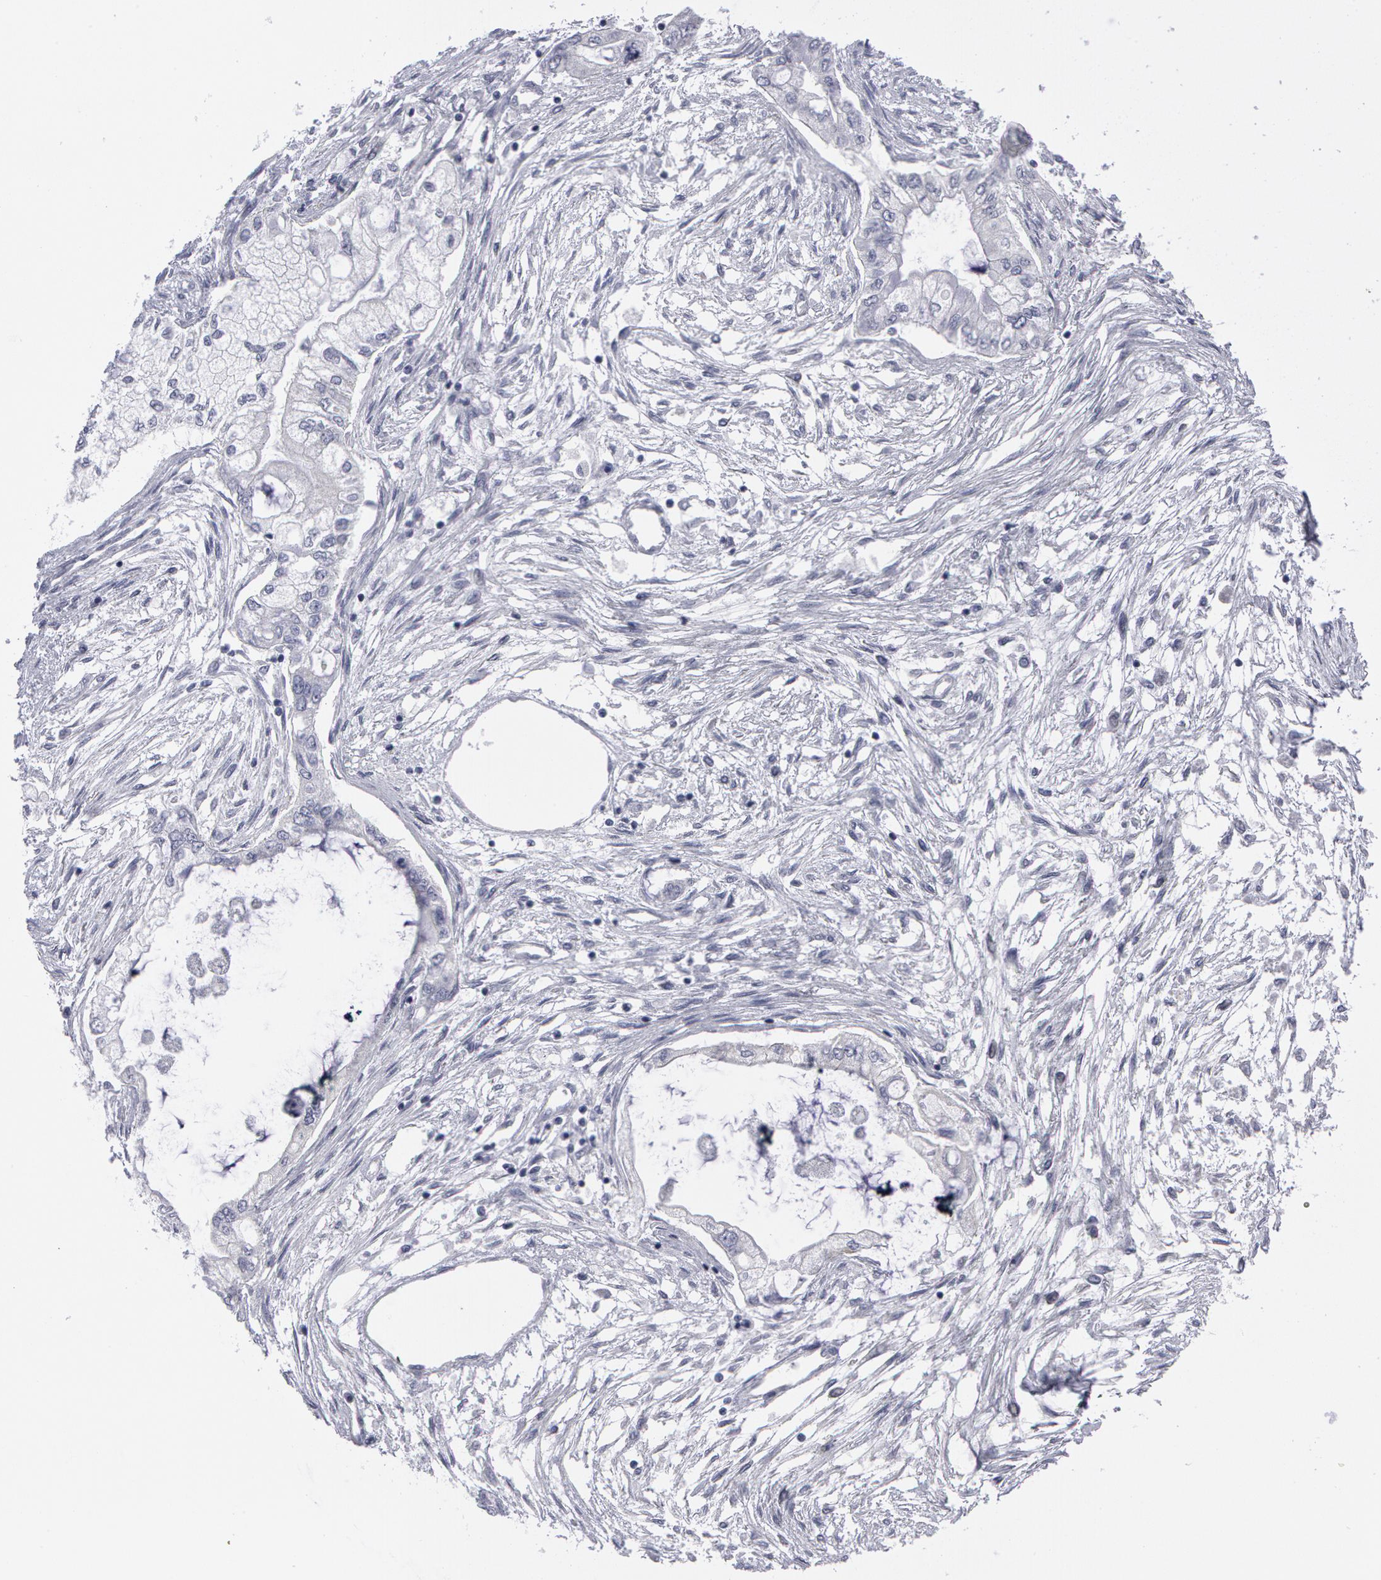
{"staining": {"intensity": "negative", "quantity": "none", "location": "none"}, "tissue": "pancreatic cancer", "cell_type": "Tumor cells", "image_type": "cancer", "snomed": [{"axis": "morphology", "description": "Adenocarcinoma, NOS"}, {"axis": "topography", "description": "Pancreas"}], "caption": "Immunohistochemistry (IHC) of human pancreatic cancer shows no staining in tumor cells.", "gene": "SMC1B", "patient": {"sex": "male", "age": 79}}